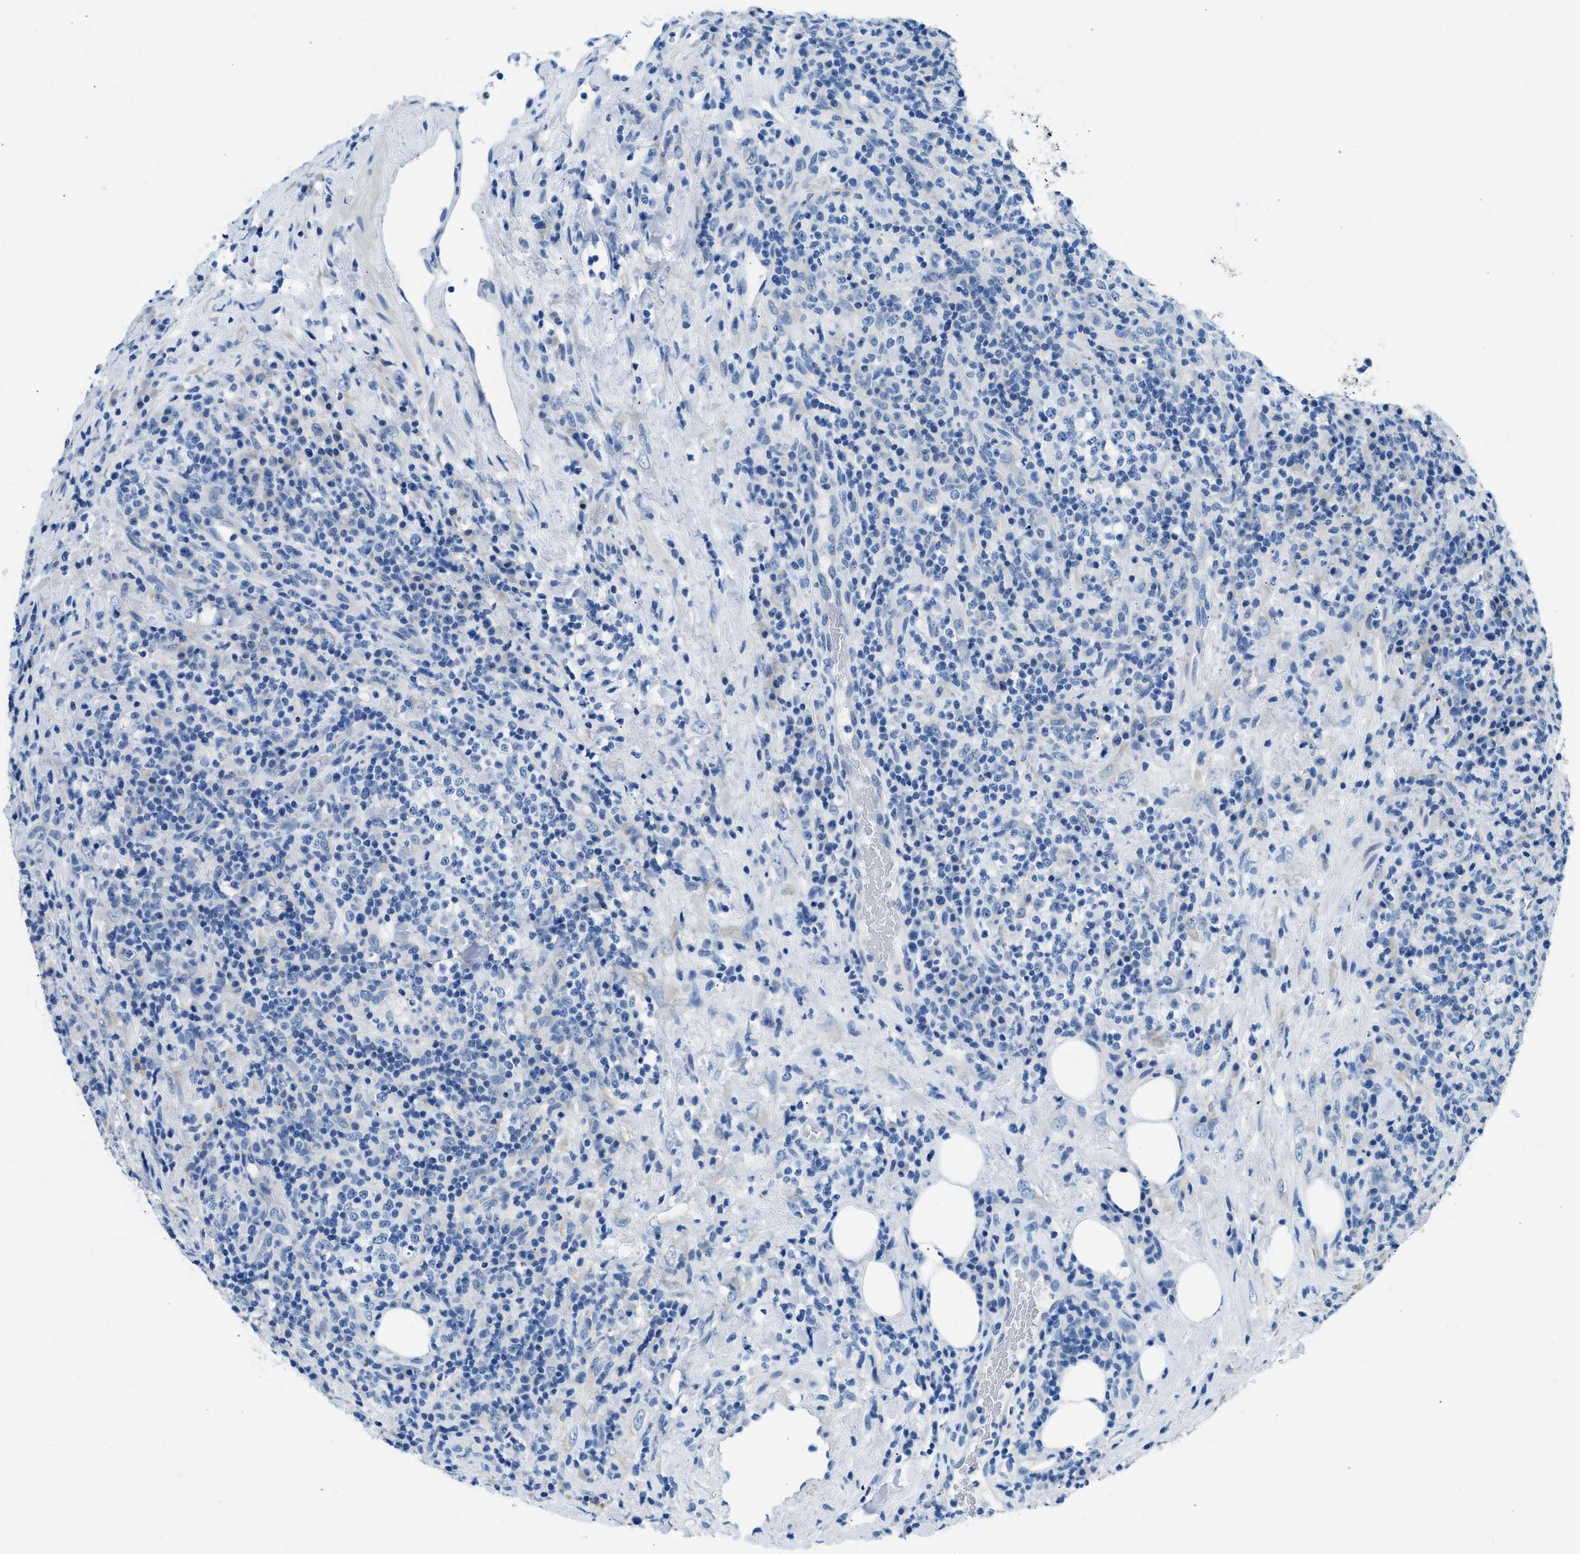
{"staining": {"intensity": "negative", "quantity": "none", "location": "none"}, "tissue": "lymphoma", "cell_type": "Tumor cells", "image_type": "cancer", "snomed": [{"axis": "morphology", "description": "Malignant lymphoma, non-Hodgkin's type, High grade"}, {"axis": "topography", "description": "Lymph node"}], "caption": "Human lymphoma stained for a protein using IHC exhibits no positivity in tumor cells.", "gene": "CLDN18", "patient": {"sex": "female", "age": 76}}